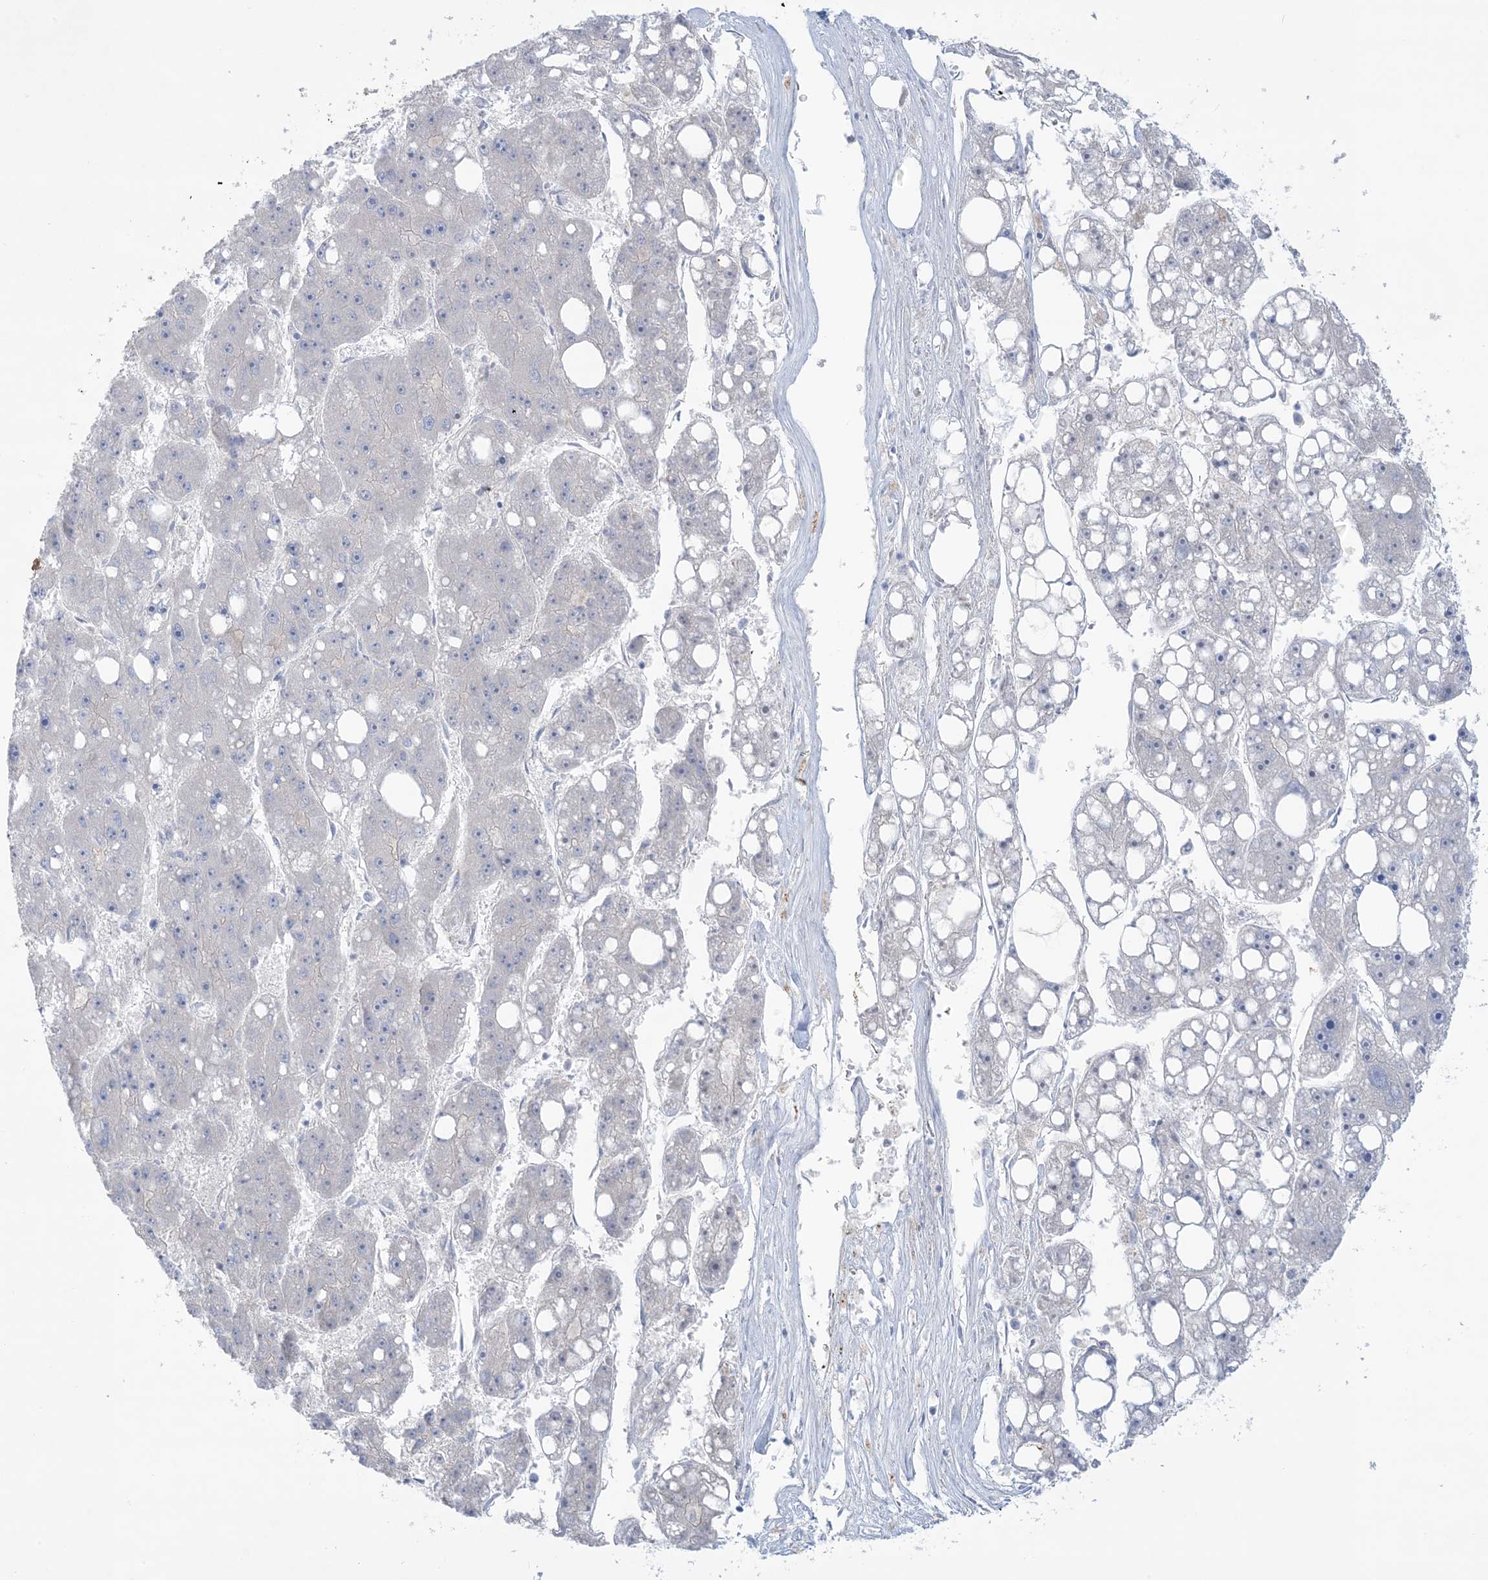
{"staining": {"intensity": "negative", "quantity": "none", "location": "none"}, "tissue": "liver cancer", "cell_type": "Tumor cells", "image_type": "cancer", "snomed": [{"axis": "morphology", "description": "Carcinoma, Hepatocellular, NOS"}, {"axis": "topography", "description": "Liver"}], "caption": "Liver cancer (hepatocellular carcinoma) was stained to show a protein in brown. There is no significant positivity in tumor cells. (Stains: DAB (3,3'-diaminobenzidine) immunohistochemistry with hematoxylin counter stain, Microscopy: brightfield microscopy at high magnification).", "gene": "ATP11C", "patient": {"sex": "female", "age": 61}}